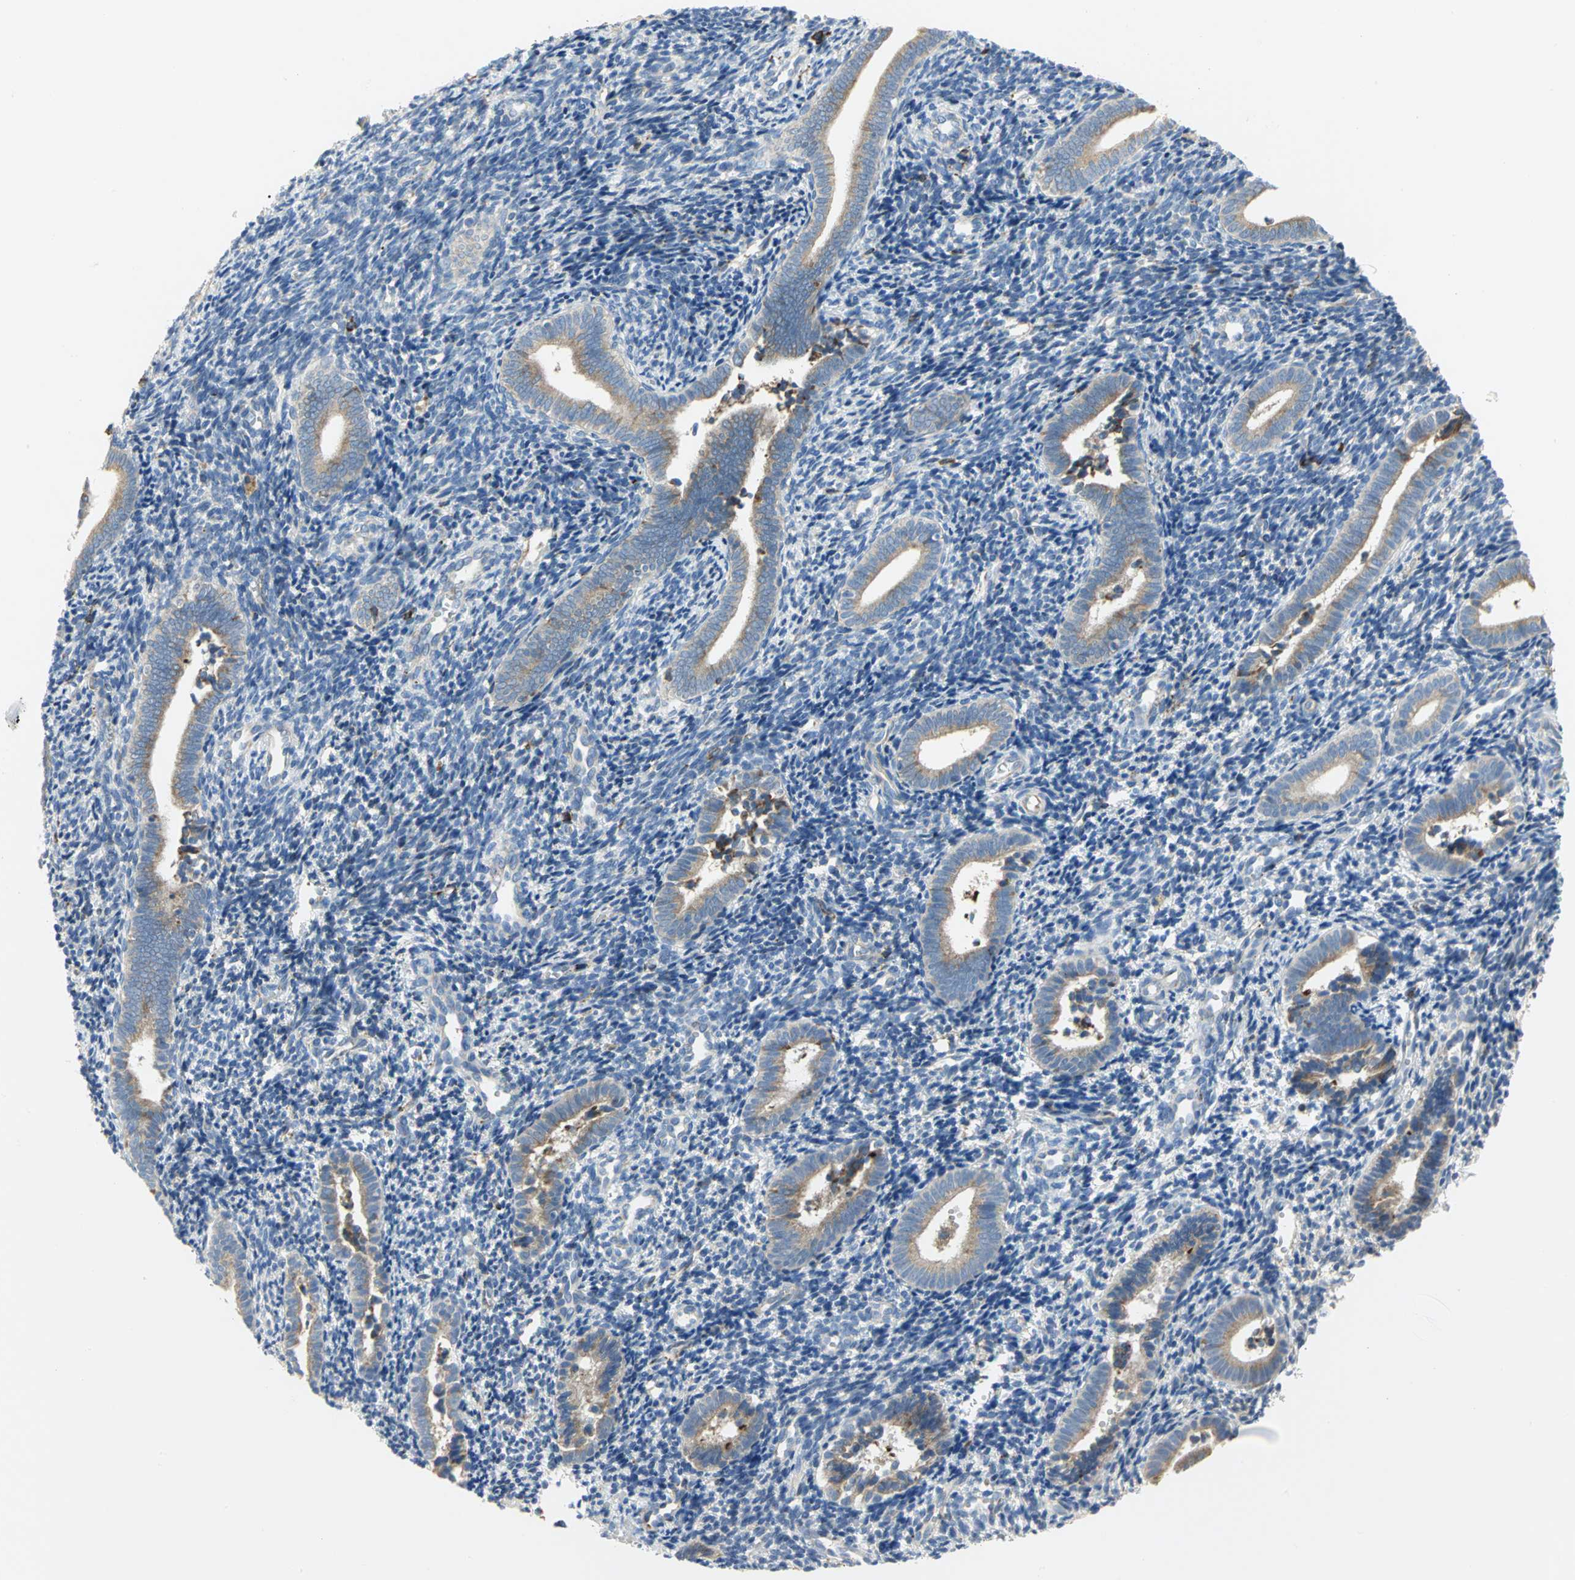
{"staining": {"intensity": "negative", "quantity": "none", "location": "none"}, "tissue": "endometrium", "cell_type": "Cells in endometrial stroma", "image_type": "normal", "snomed": [{"axis": "morphology", "description": "Normal tissue, NOS"}, {"axis": "topography", "description": "Uterus"}, {"axis": "topography", "description": "Endometrium"}], "caption": "Protein analysis of unremarkable endometrium reveals no significant positivity in cells in endometrial stroma.", "gene": "TULP4", "patient": {"sex": "female", "age": 33}}